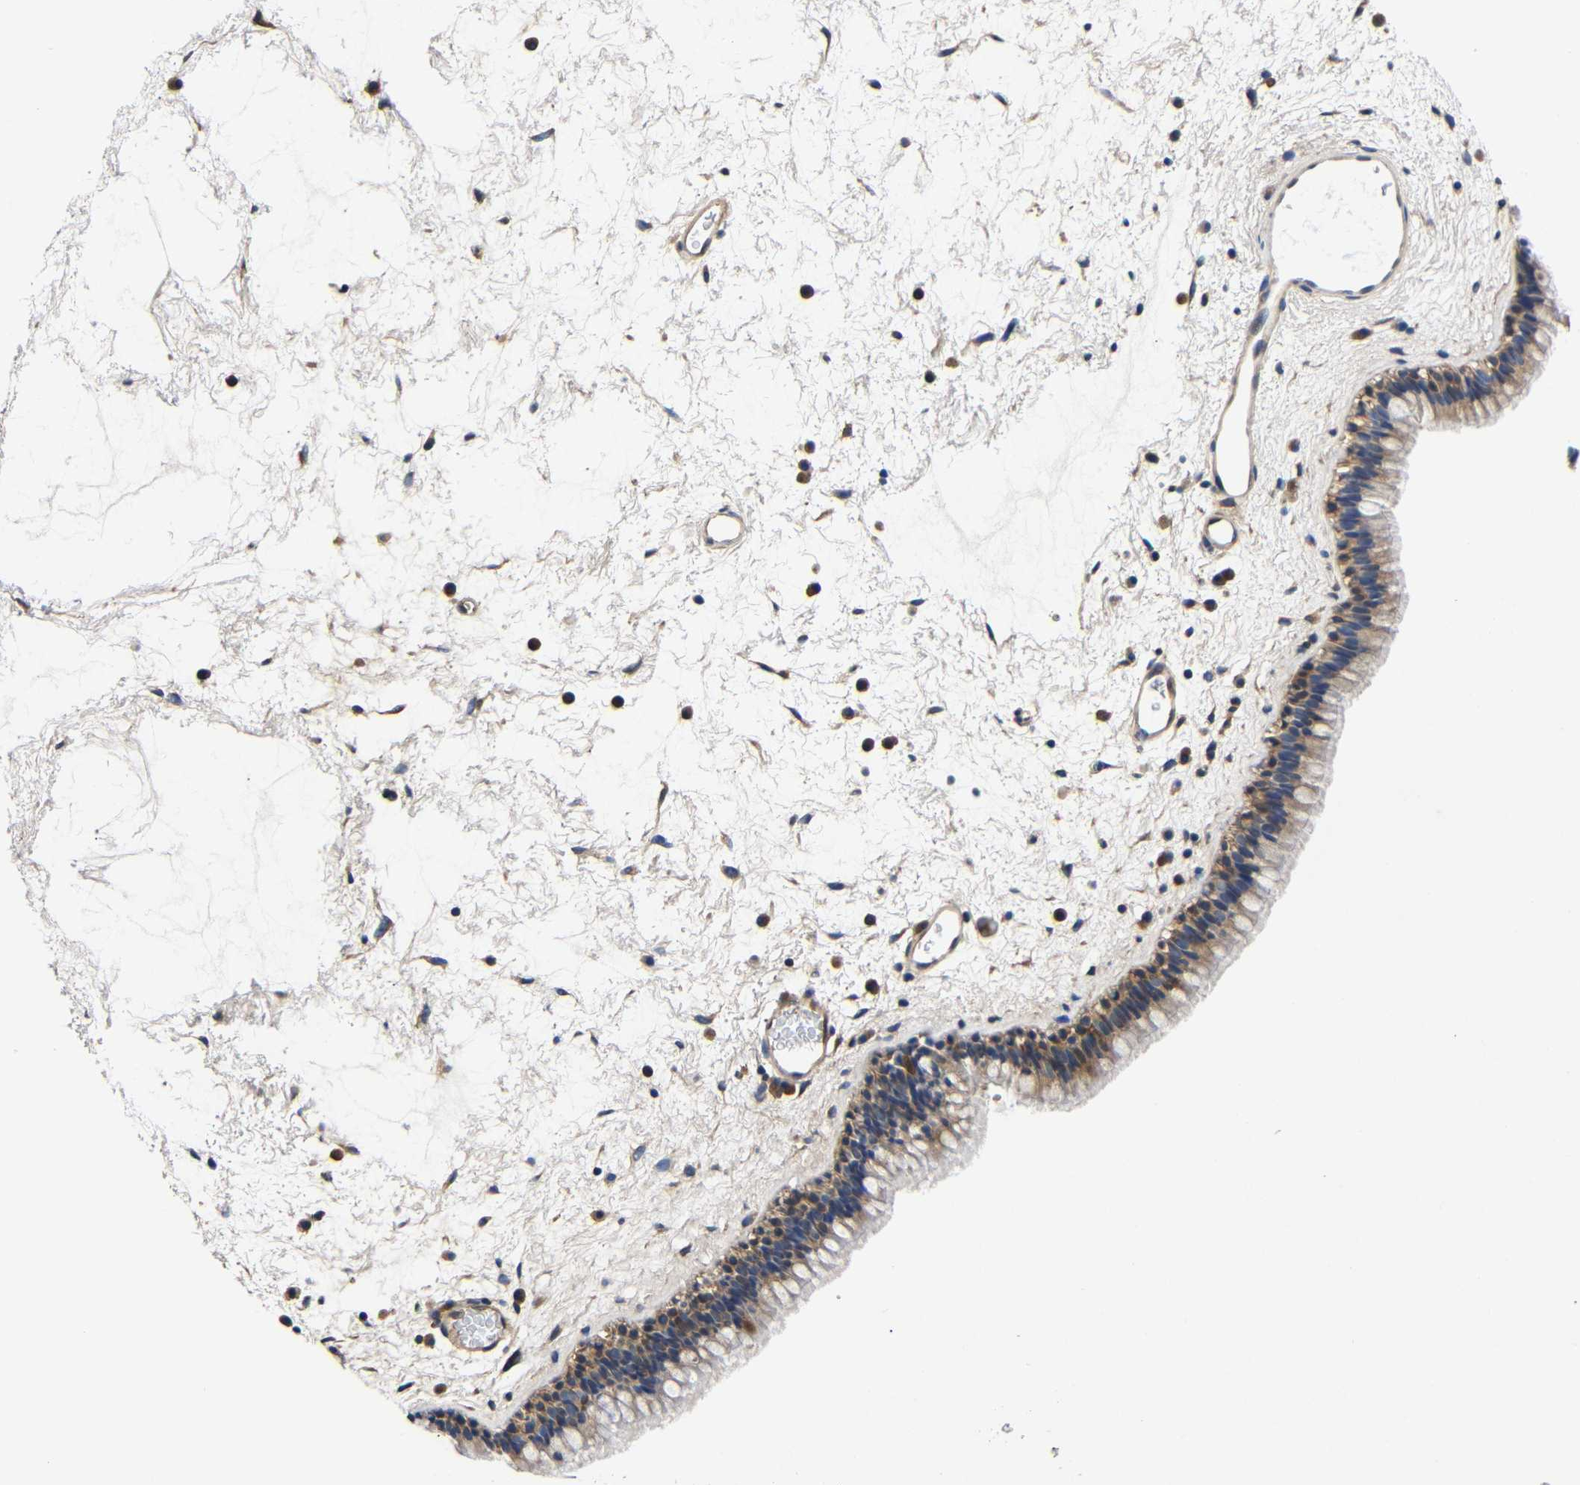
{"staining": {"intensity": "moderate", "quantity": ">75%", "location": "cytoplasmic/membranous"}, "tissue": "nasopharynx", "cell_type": "Respiratory epithelial cells", "image_type": "normal", "snomed": [{"axis": "morphology", "description": "Normal tissue, NOS"}, {"axis": "morphology", "description": "Inflammation, NOS"}, {"axis": "topography", "description": "Nasopharynx"}], "caption": "This photomicrograph shows IHC staining of benign human nasopharynx, with medium moderate cytoplasmic/membranous positivity in about >75% of respiratory epithelial cells.", "gene": "LRRCC1", "patient": {"sex": "male", "age": 48}}